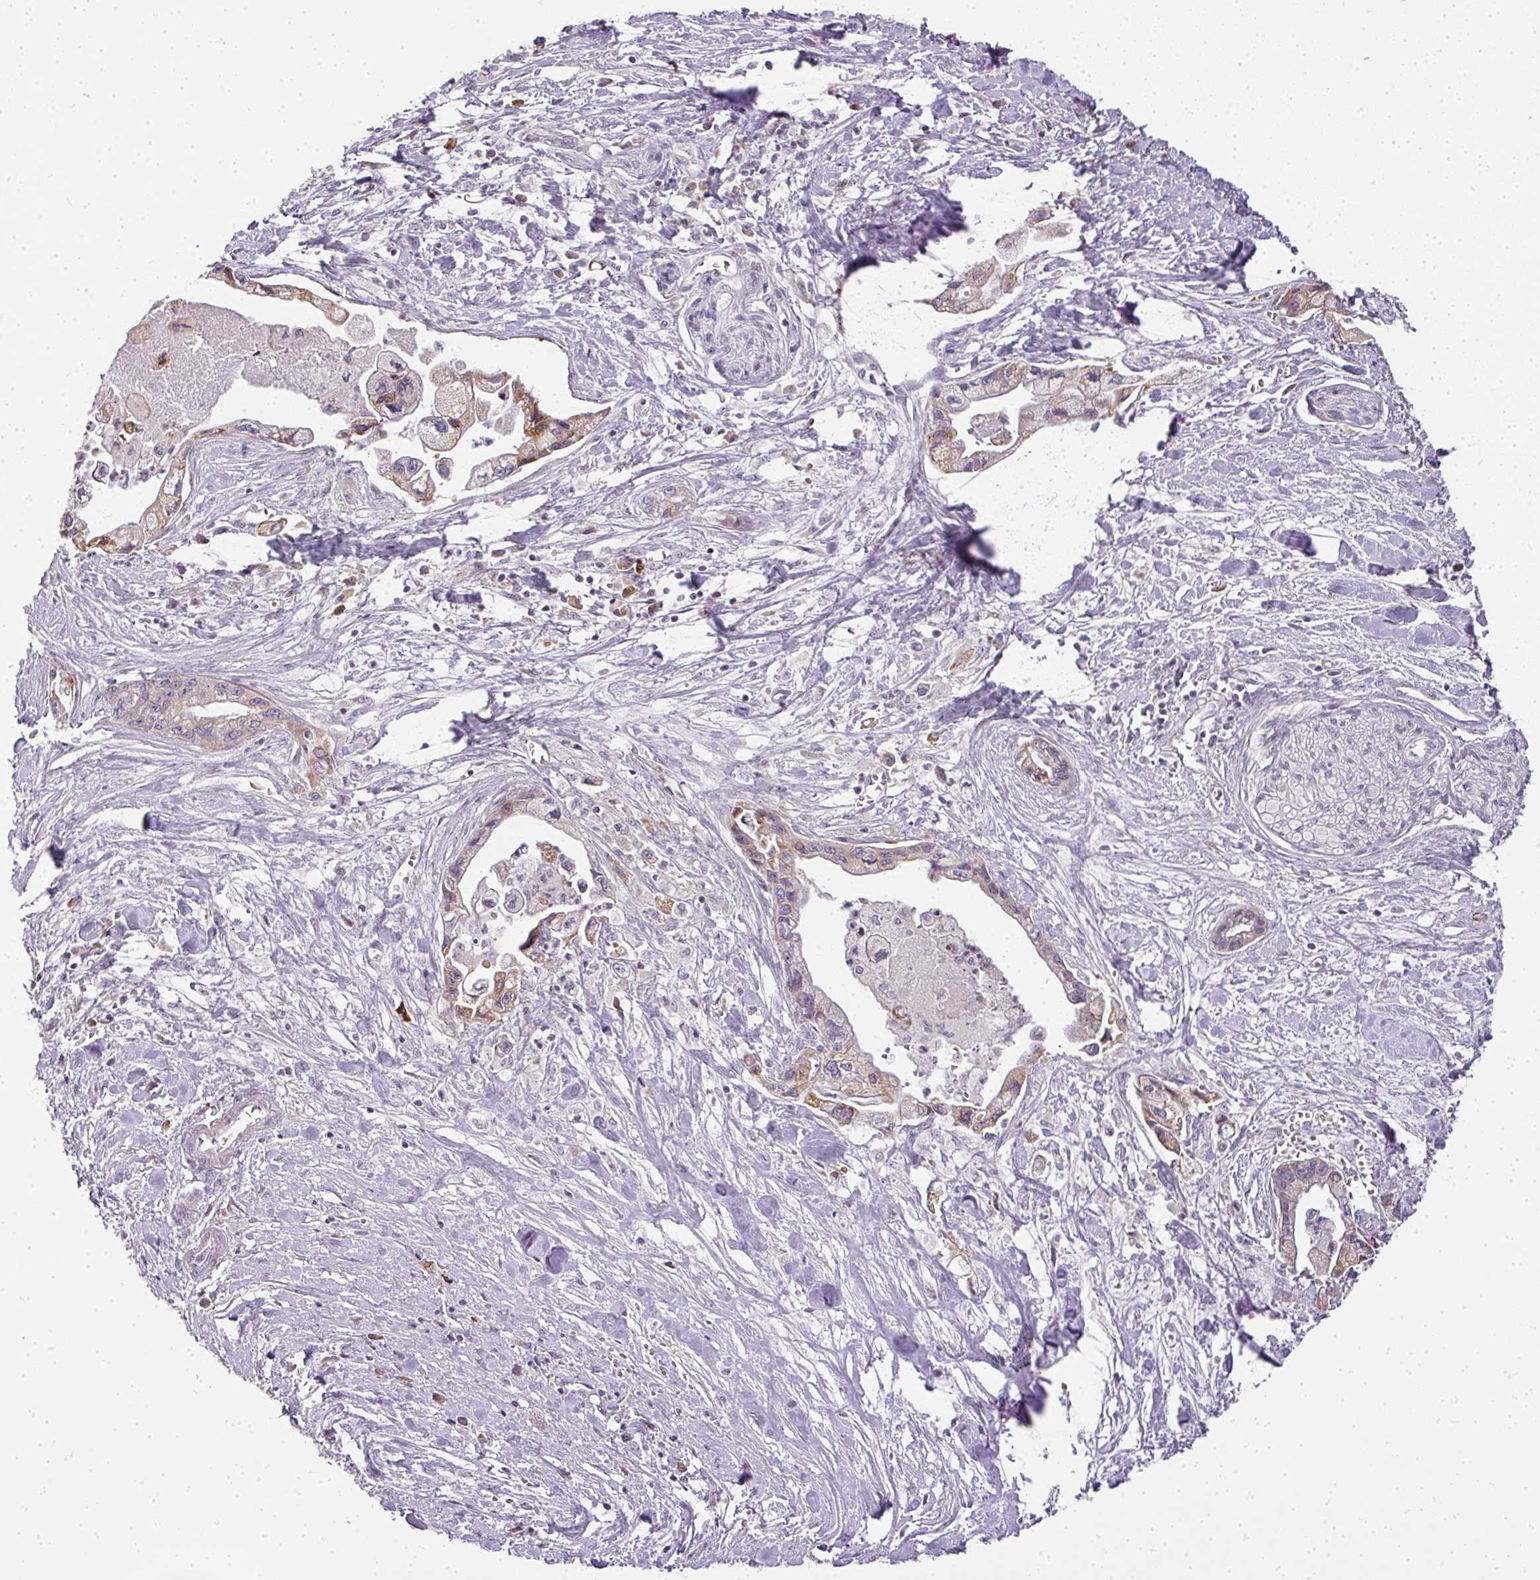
{"staining": {"intensity": "moderate", "quantity": "<25%", "location": "cytoplasmic/membranous"}, "tissue": "pancreatic cancer", "cell_type": "Tumor cells", "image_type": "cancer", "snomed": [{"axis": "morphology", "description": "Adenocarcinoma, NOS"}, {"axis": "topography", "description": "Pancreas"}], "caption": "Brown immunohistochemical staining in human adenocarcinoma (pancreatic) reveals moderate cytoplasmic/membranous positivity in about <25% of tumor cells.", "gene": "MED19", "patient": {"sex": "male", "age": 61}}